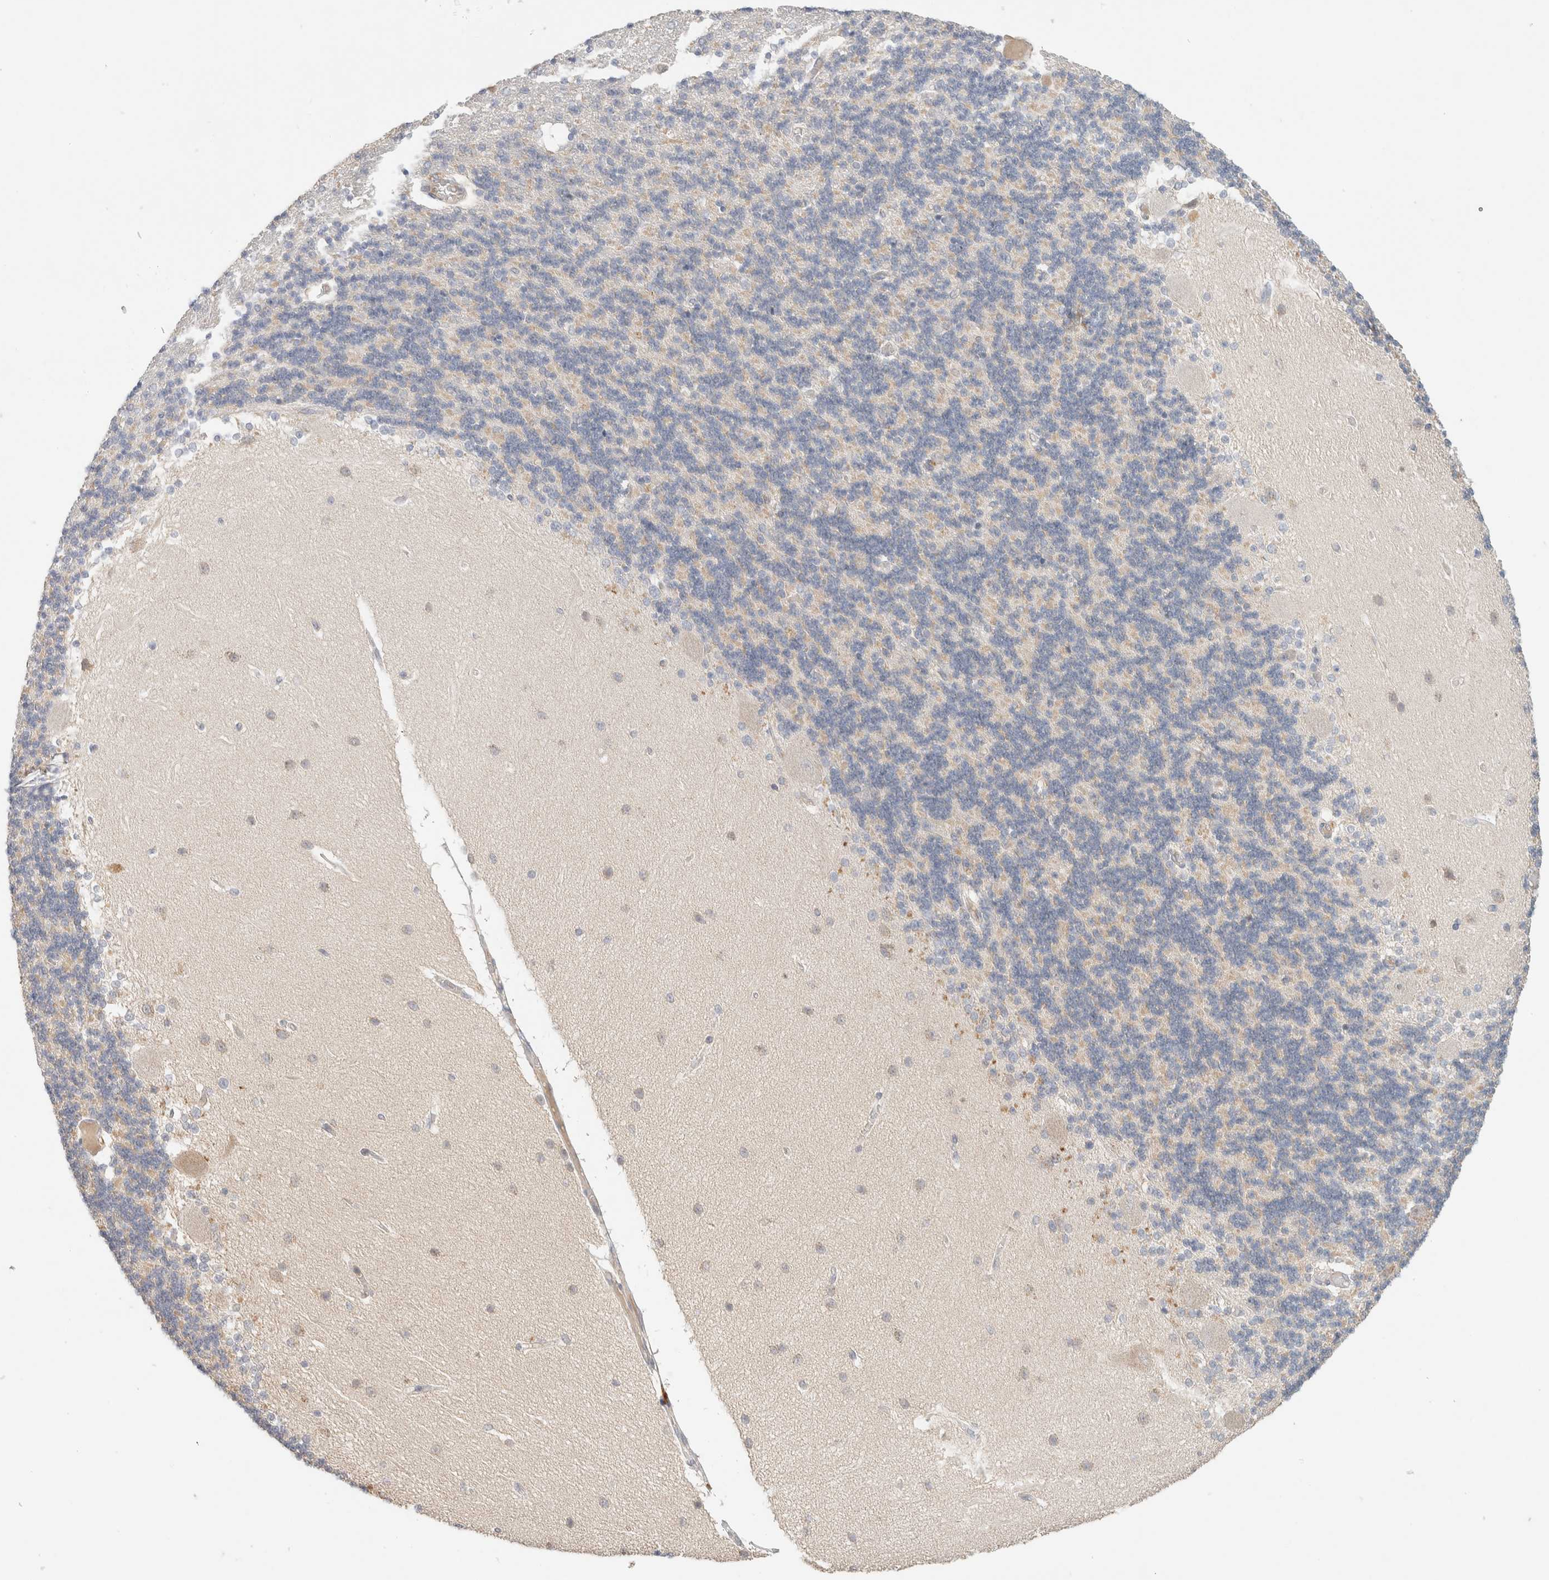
{"staining": {"intensity": "moderate", "quantity": "<25%", "location": "cytoplasmic/membranous"}, "tissue": "cerebellum", "cell_type": "Cells in granular layer", "image_type": "normal", "snomed": [{"axis": "morphology", "description": "Normal tissue, NOS"}, {"axis": "topography", "description": "Cerebellum"}], "caption": "Brown immunohistochemical staining in unremarkable cerebellum exhibits moderate cytoplasmic/membranous expression in about <25% of cells in granular layer. (DAB (3,3'-diaminobenzidine) = brown stain, brightfield microscopy at high magnification).", "gene": "MRM3", "patient": {"sex": "female", "age": 54}}